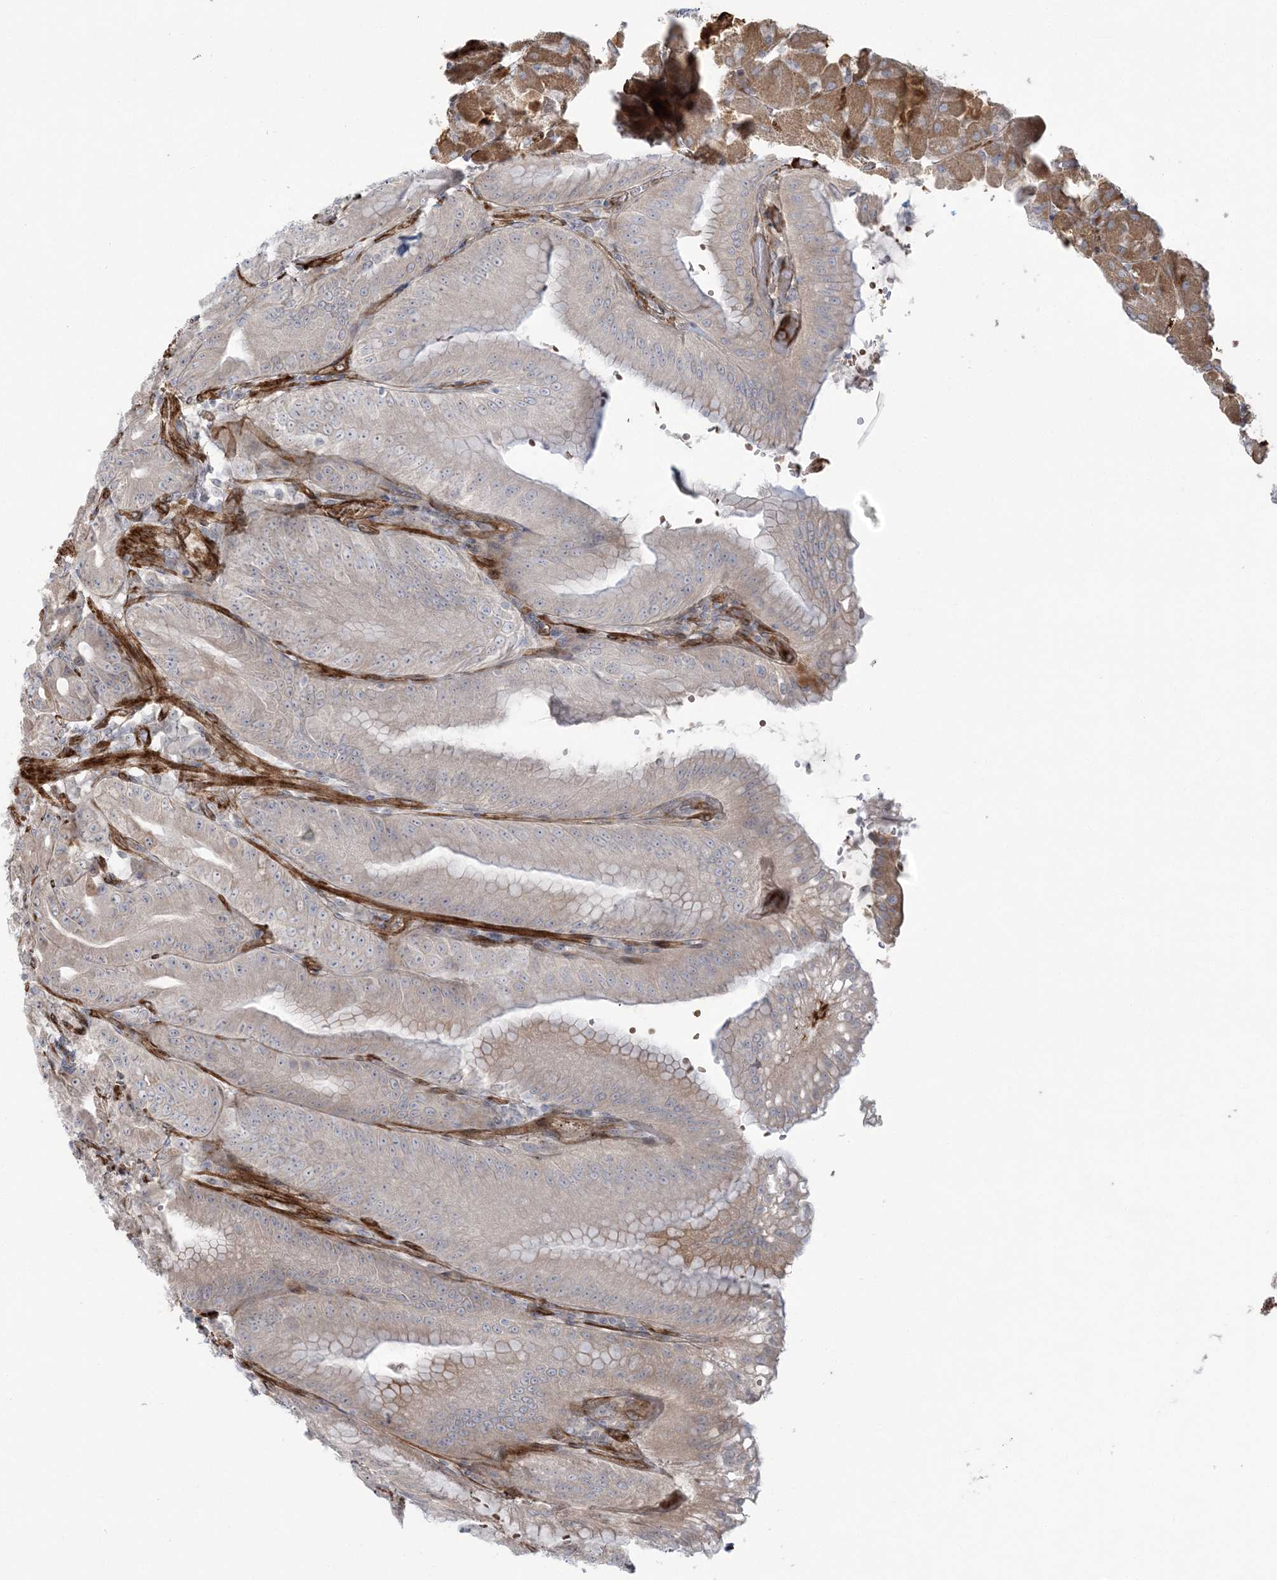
{"staining": {"intensity": "moderate", "quantity": "<25%", "location": "cytoplasmic/membranous"}, "tissue": "stomach", "cell_type": "Glandular cells", "image_type": "normal", "snomed": [{"axis": "morphology", "description": "Normal tissue, NOS"}, {"axis": "topography", "description": "Stomach, upper"}, {"axis": "topography", "description": "Stomach, lower"}], "caption": "Protein positivity by immunohistochemistry (IHC) displays moderate cytoplasmic/membranous staining in about <25% of glandular cells in unremarkable stomach. (Brightfield microscopy of DAB IHC at high magnification).", "gene": "NUDT9", "patient": {"sex": "male", "age": 71}}